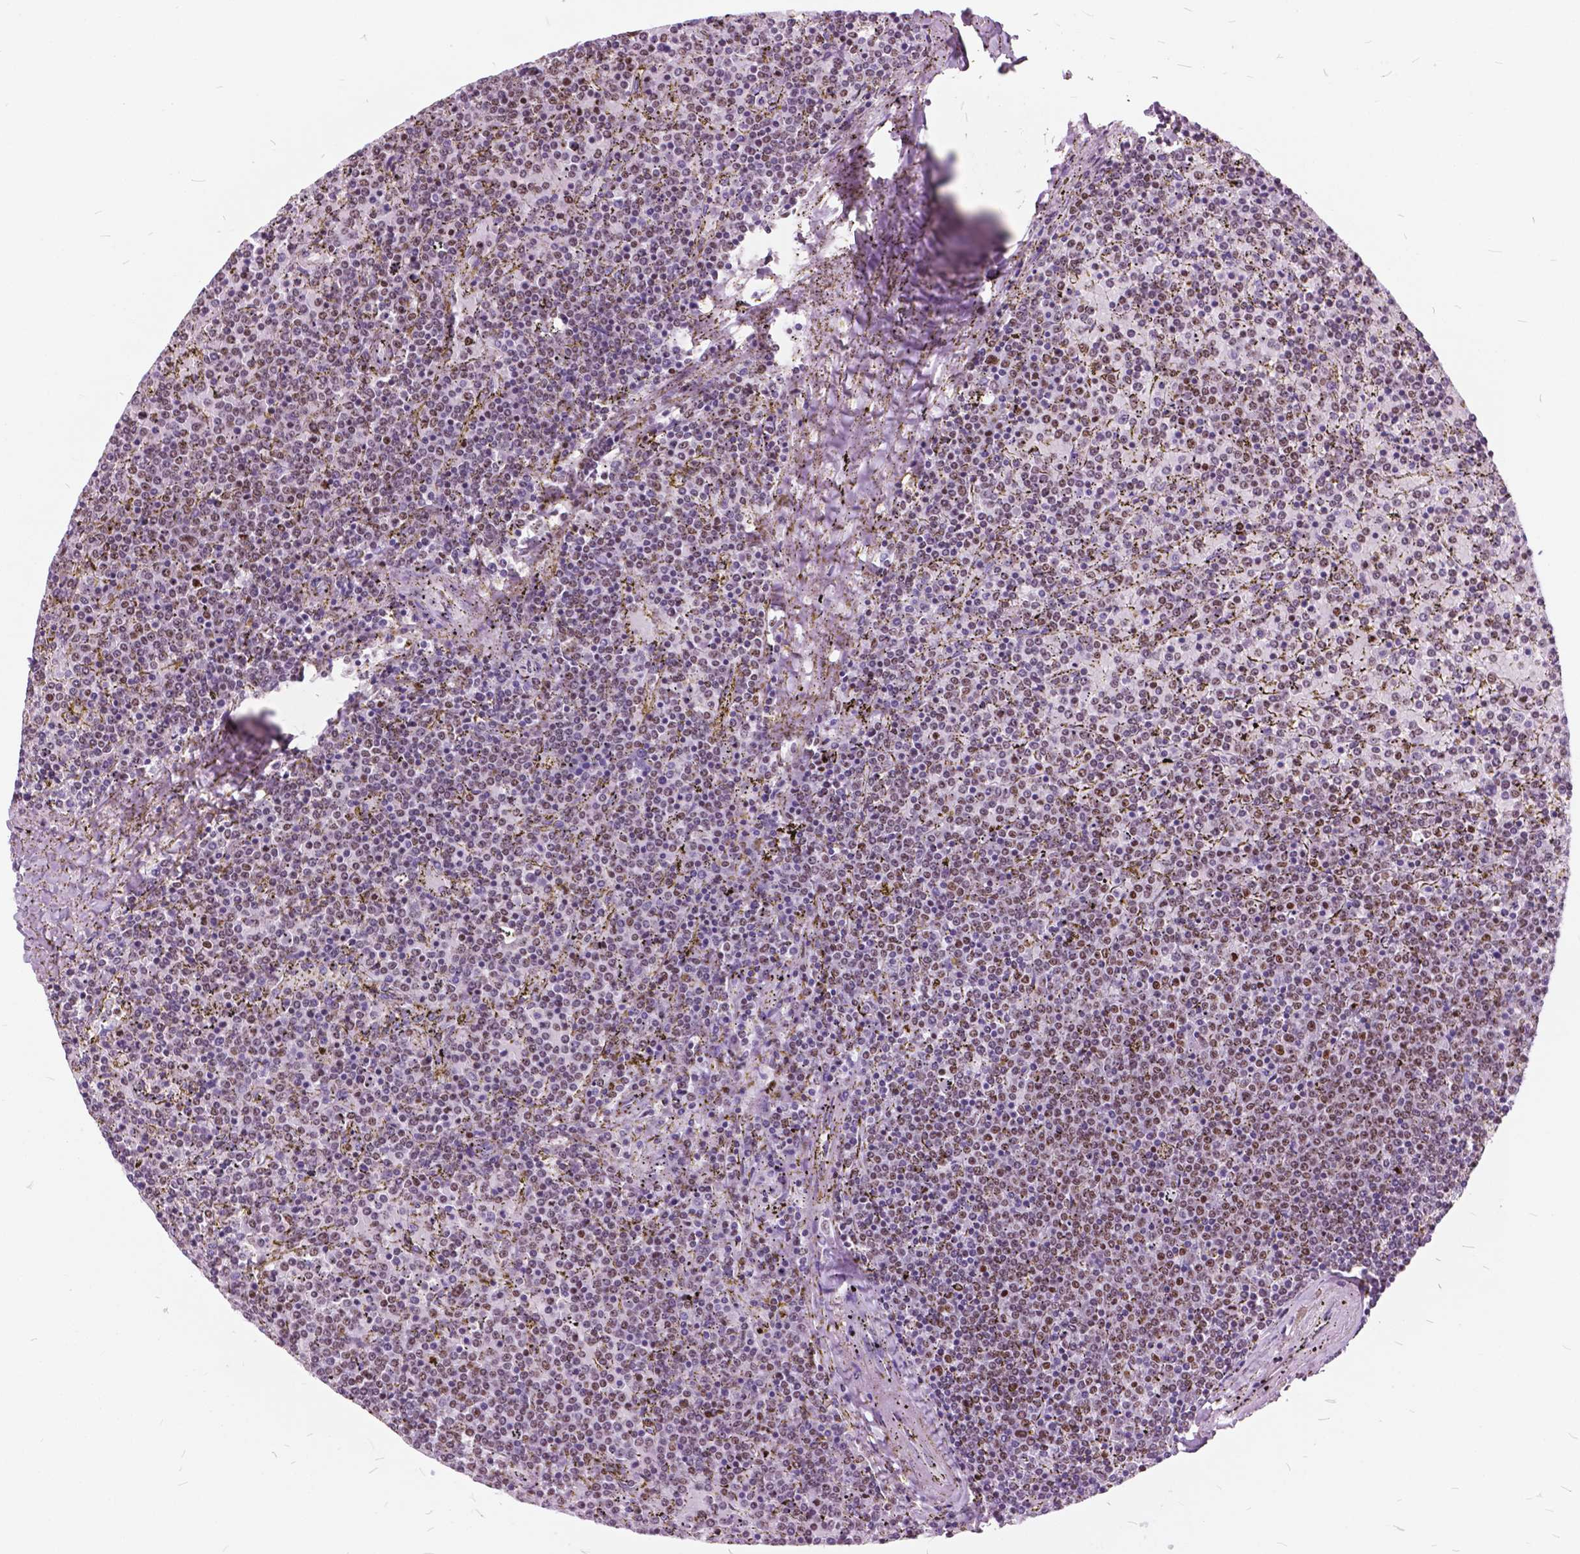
{"staining": {"intensity": "weak", "quantity": "25%-75%", "location": "nuclear"}, "tissue": "lymphoma", "cell_type": "Tumor cells", "image_type": "cancer", "snomed": [{"axis": "morphology", "description": "Malignant lymphoma, non-Hodgkin's type, Low grade"}, {"axis": "topography", "description": "Spleen"}], "caption": "Immunohistochemistry (DAB) staining of malignant lymphoma, non-Hodgkin's type (low-grade) displays weak nuclear protein staining in about 25%-75% of tumor cells. Using DAB (brown) and hematoxylin (blue) stains, captured at high magnification using brightfield microscopy.", "gene": "SP140", "patient": {"sex": "female", "age": 77}}